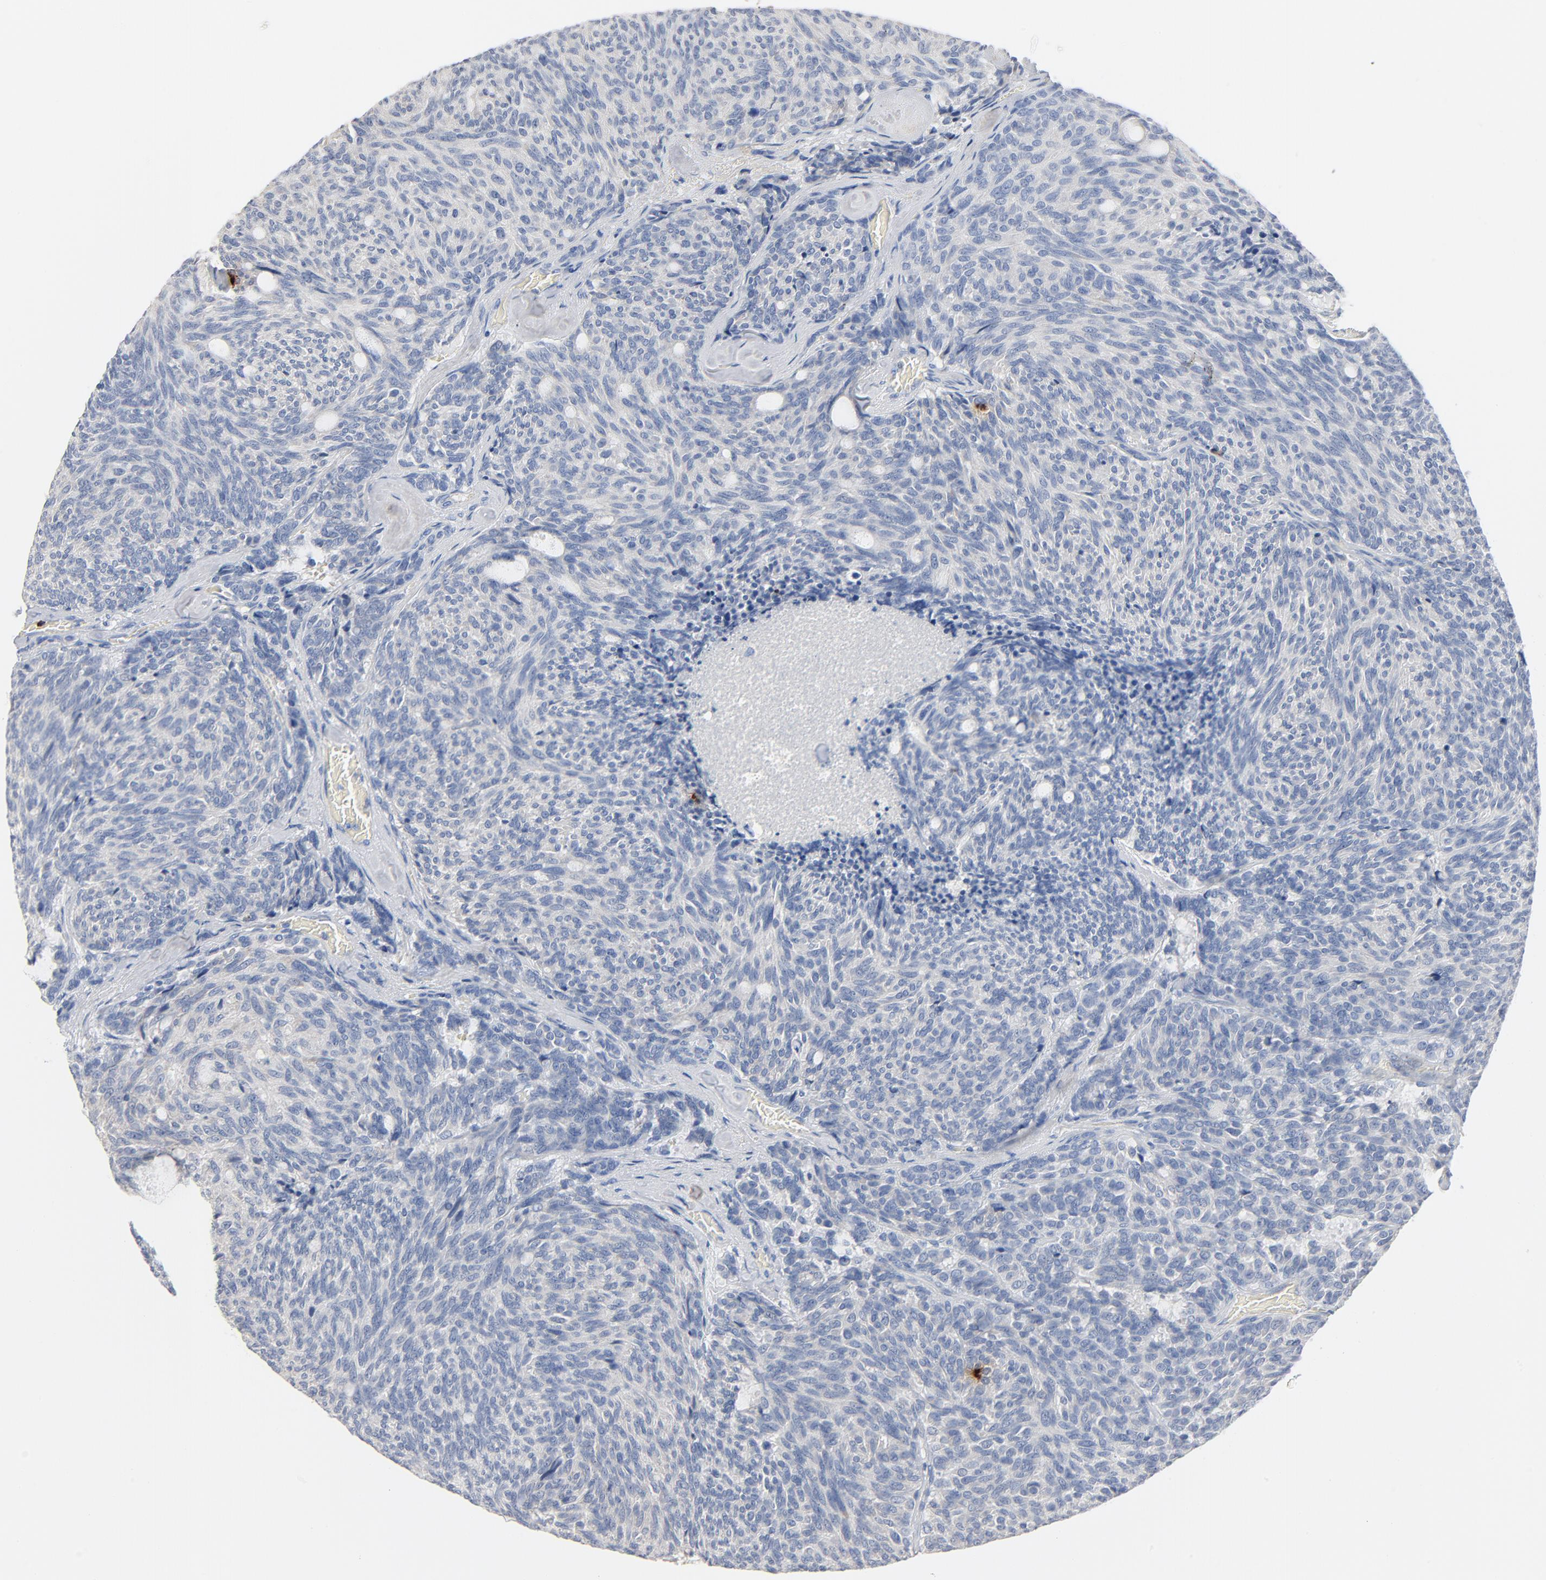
{"staining": {"intensity": "negative", "quantity": "none", "location": "none"}, "tissue": "carcinoid", "cell_type": "Tumor cells", "image_type": "cancer", "snomed": [{"axis": "morphology", "description": "Carcinoid, malignant, NOS"}, {"axis": "topography", "description": "Small intestine"}], "caption": "The image exhibits no staining of tumor cells in malignant carcinoid.", "gene": "GZMB", "patient": {"sex": "male", "age": 52}}